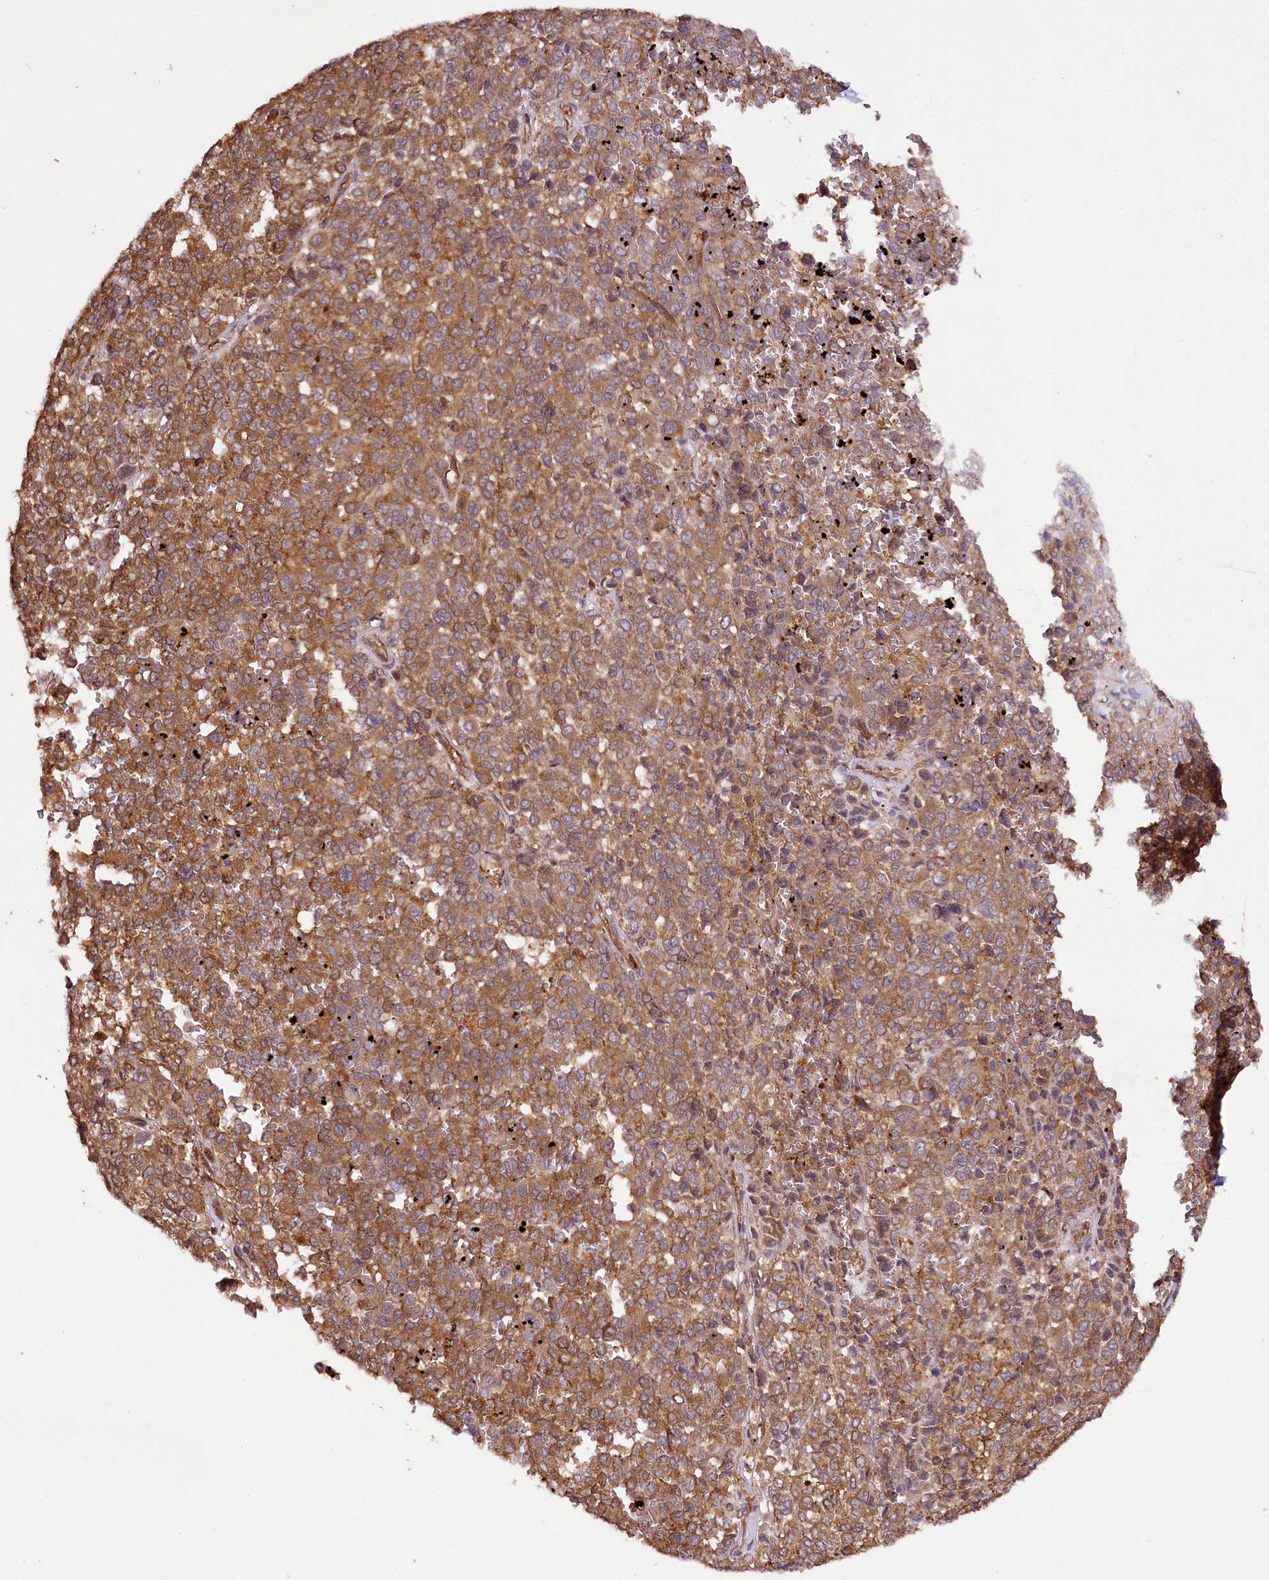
{"staining": {"intensity": "moderate", "quantity": ">75%", "location": "cytoplasmic/membranous"}, "tissue": "melanoma", "cell_type": "Tumor cells", "image_type": "cancer", "snomed": [{"axis": "morphology", "description": "Malignant melanoma, Metastatic site"}, {"axis": "topography", "description": "Pancreas"}], "caption": "Human melanoma stained with a protein marker shows moderate staining in tumor cells.", "gene": "CEP295", "patient": {"sex": "female", "age": 30}}